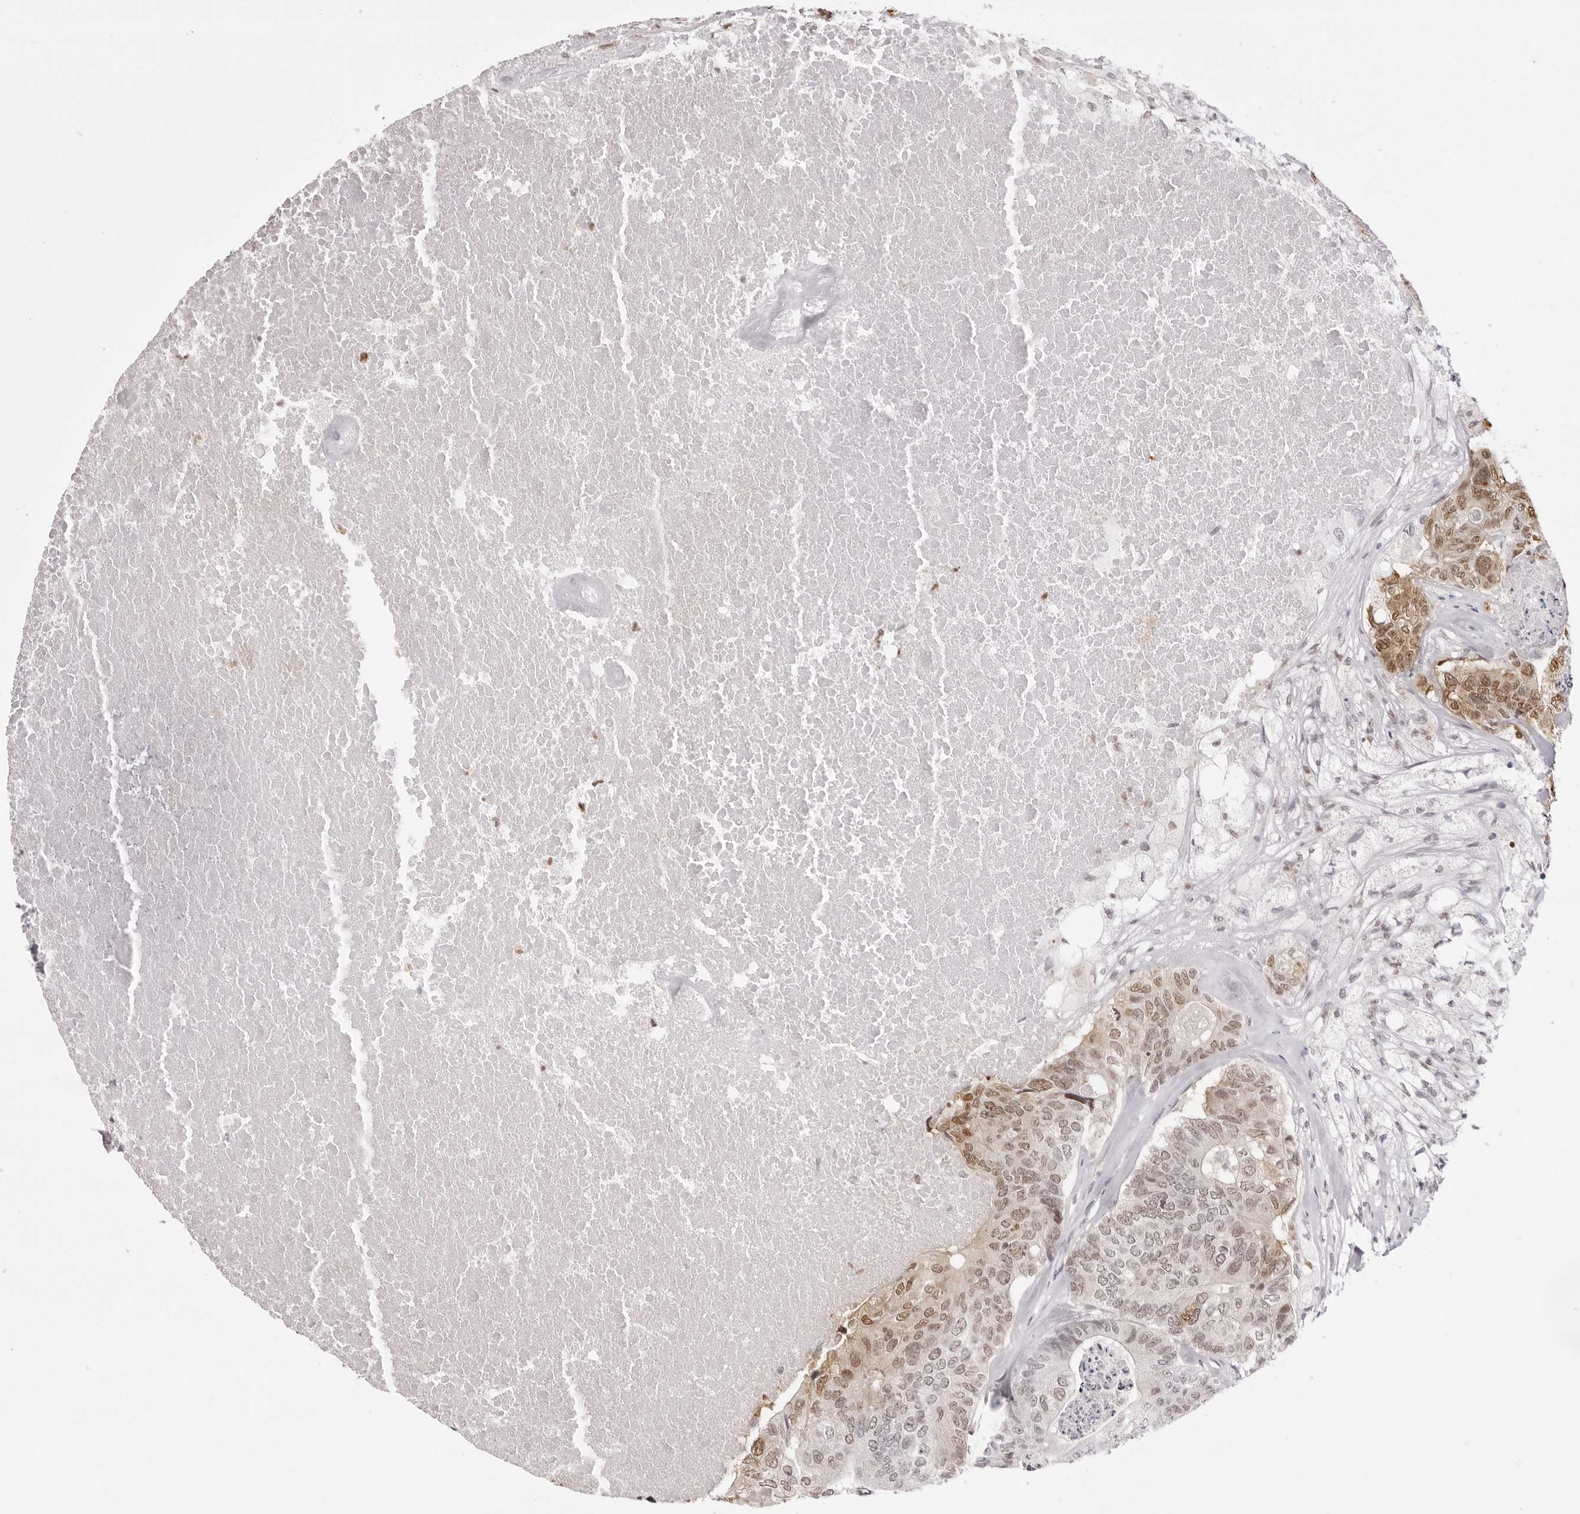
{"staining": {"intensity": "moderate", "quantity": ">75%", "location": "nuclear"}, "tissue": "colorectal cancer", "cell_type": "Tumor cells", "image_type": "cancer", "snomed": [{"axis": "morphology", "description": "Adenocarcinoma, NOS"}, {"axis": "topography", "description": "Colon"}], "caption": "Immunohistochemical staining of human colorectal adenocarcinoma displays medium levels of moderate nuclear protein staining in about >75% of tumor cells. The protein is shown in brown color, while the nuclei are stained blue.", "gene": "HSPA4", "patient": {"sex": "female", "age": 67}}